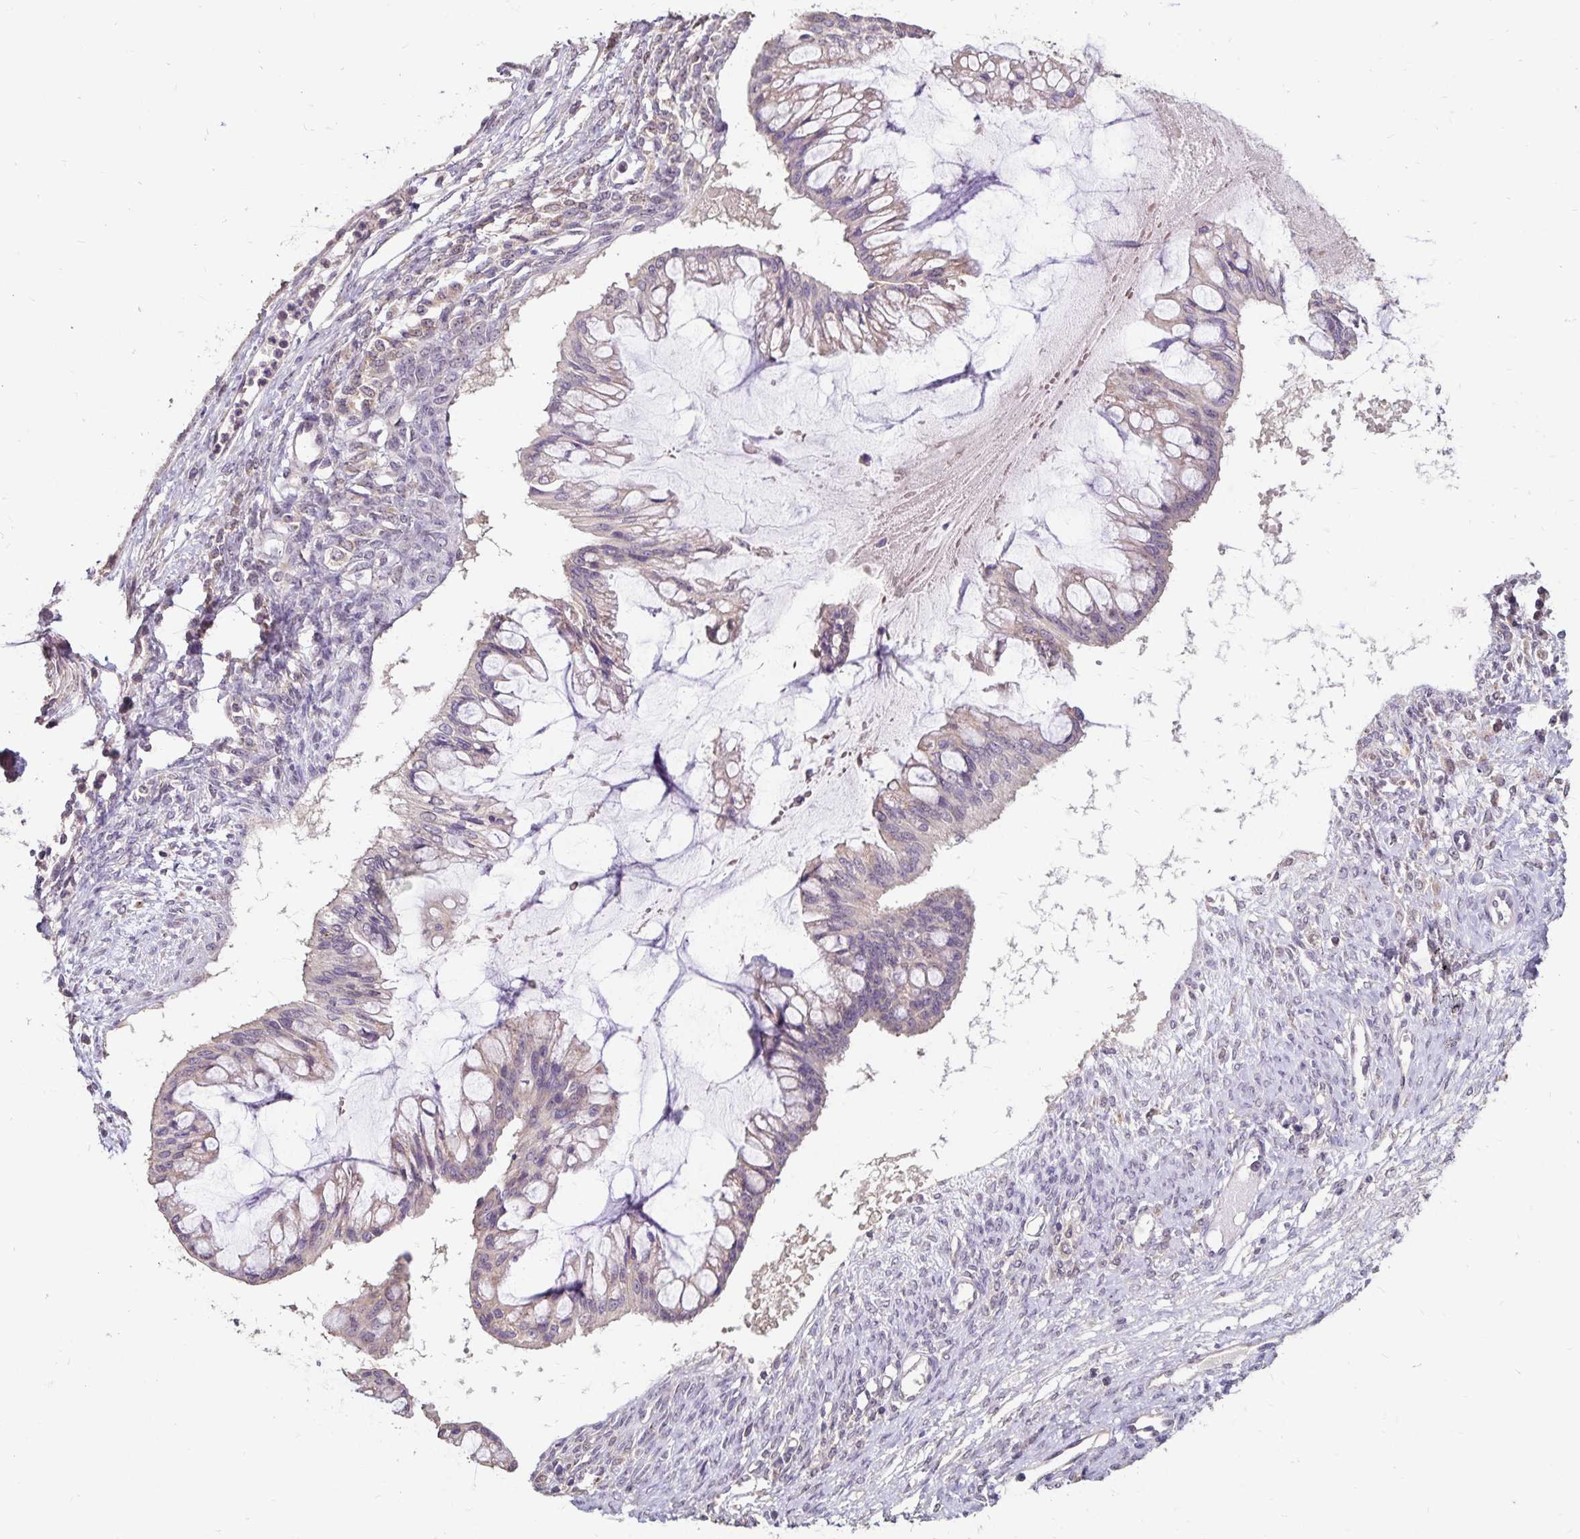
{"staining": {"intensity": "negative", "quantity": "none", "location": "none"}, "tissue": "ovarian cancer", "cell_type": "Tumor cells", "image_type": "cancer", "snomed": [{"axis": "morphology", "description": "Cystadenocarcinoma, mucinous, NOS"}, {"axis": "topography", "description": "Ovary"}], "caption": "Immunohistochemistry (IHC) histopathology image of neoplastic tissue: human ovarian cancer stained with DAB (3,3'-diaminobenzidine) displays no significant protein positivity in tumor cells.", "gene": "EMC10", "patient": {"sex": "female", "age": 73}}